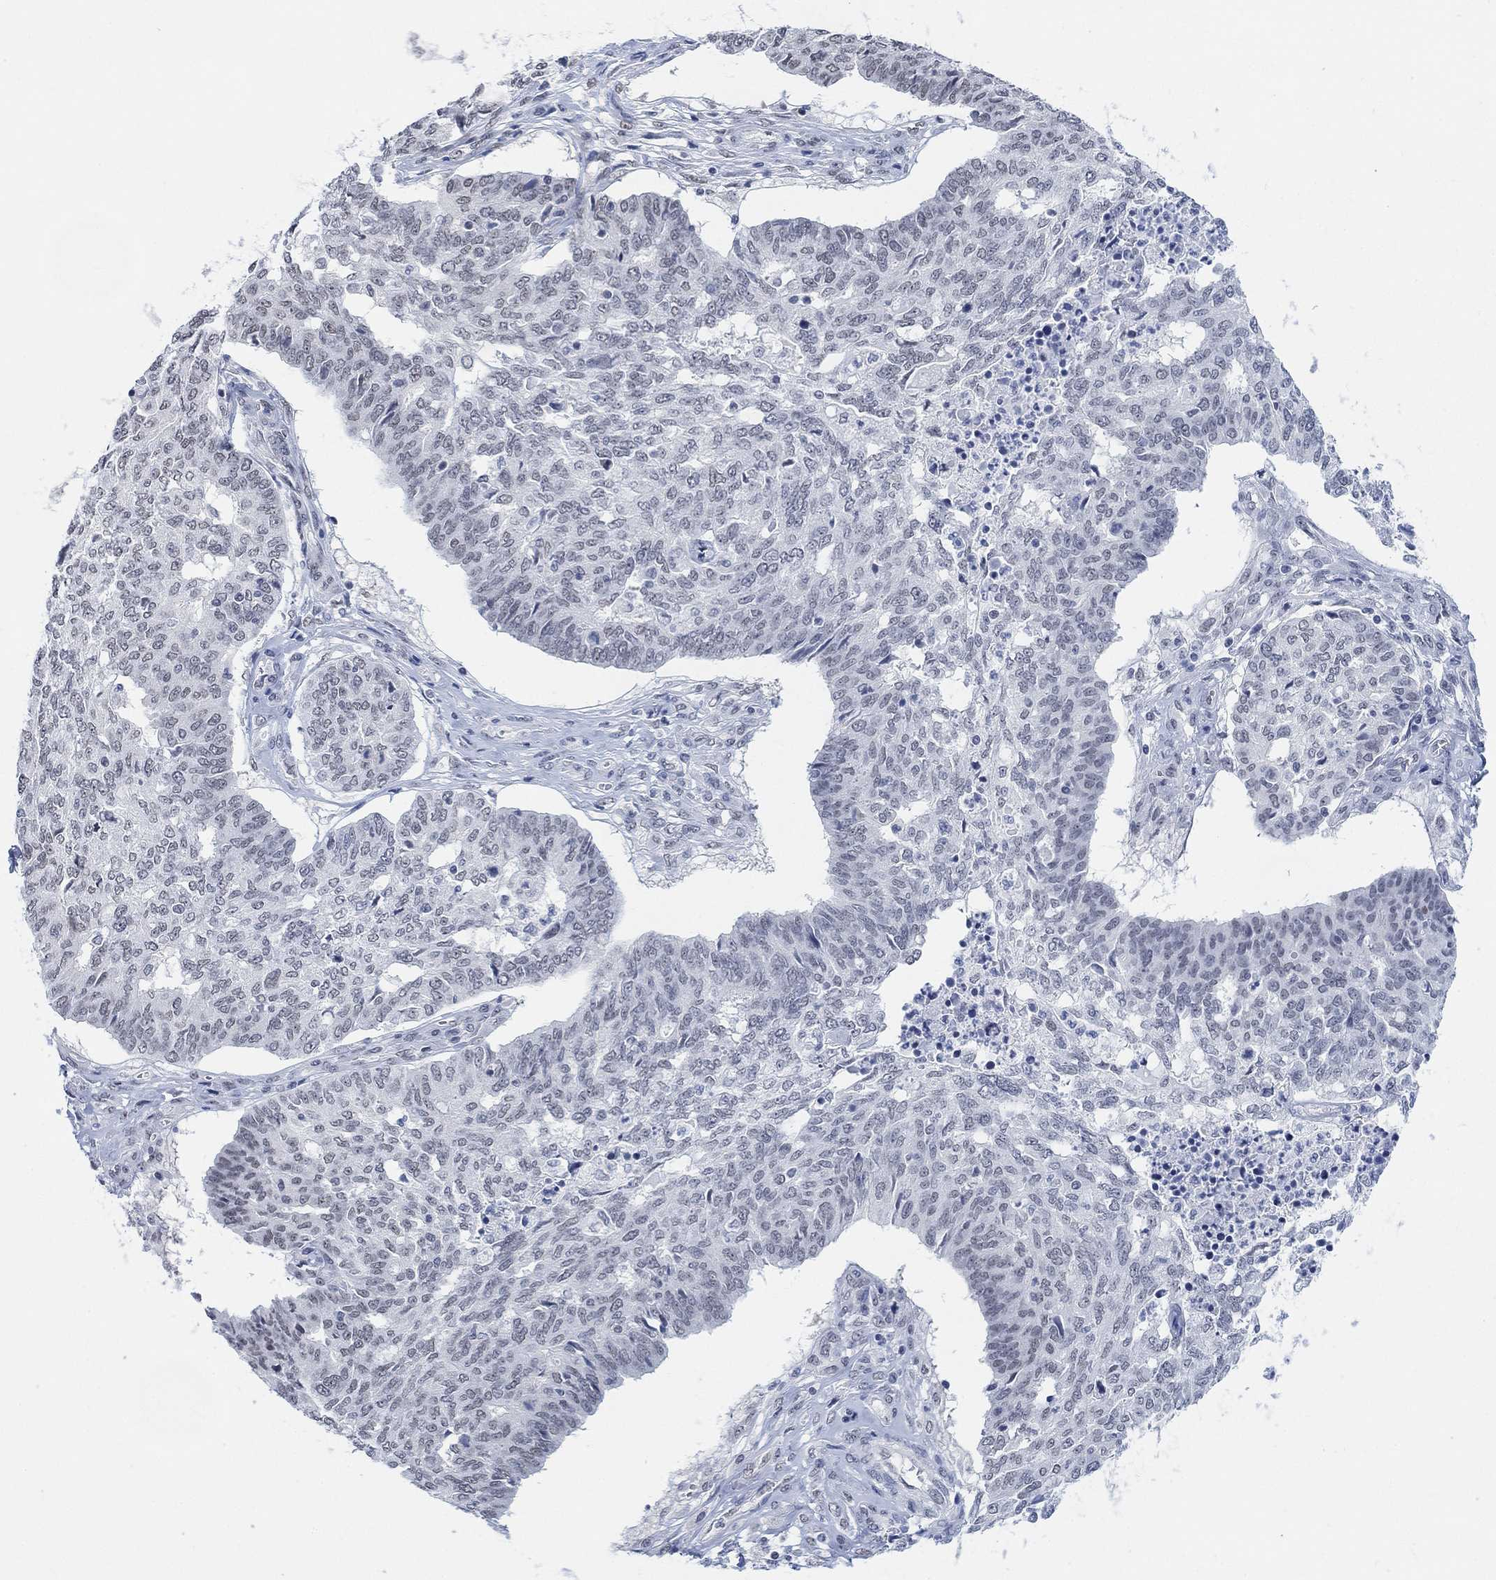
{"staining": {"intensity": "weak", "quantity": "<25%", "location": "nuclear"}, "tissue": "ovarian cancer", "cell_type": "Tumor cells", "image_type": "cancer", "snomed": [{"axis": "morphology", "description": "Cystadenocarcinoma, serous, NOS"}, {"axis": "topography", "description": "Ovary"}], "caption": "The micrograph shows no significant staining in tumor cells of ovarian cancer (serous cystadenocarcinoma).", "gene": "PURG", "patient": {"sex": "female", "age": 67}}